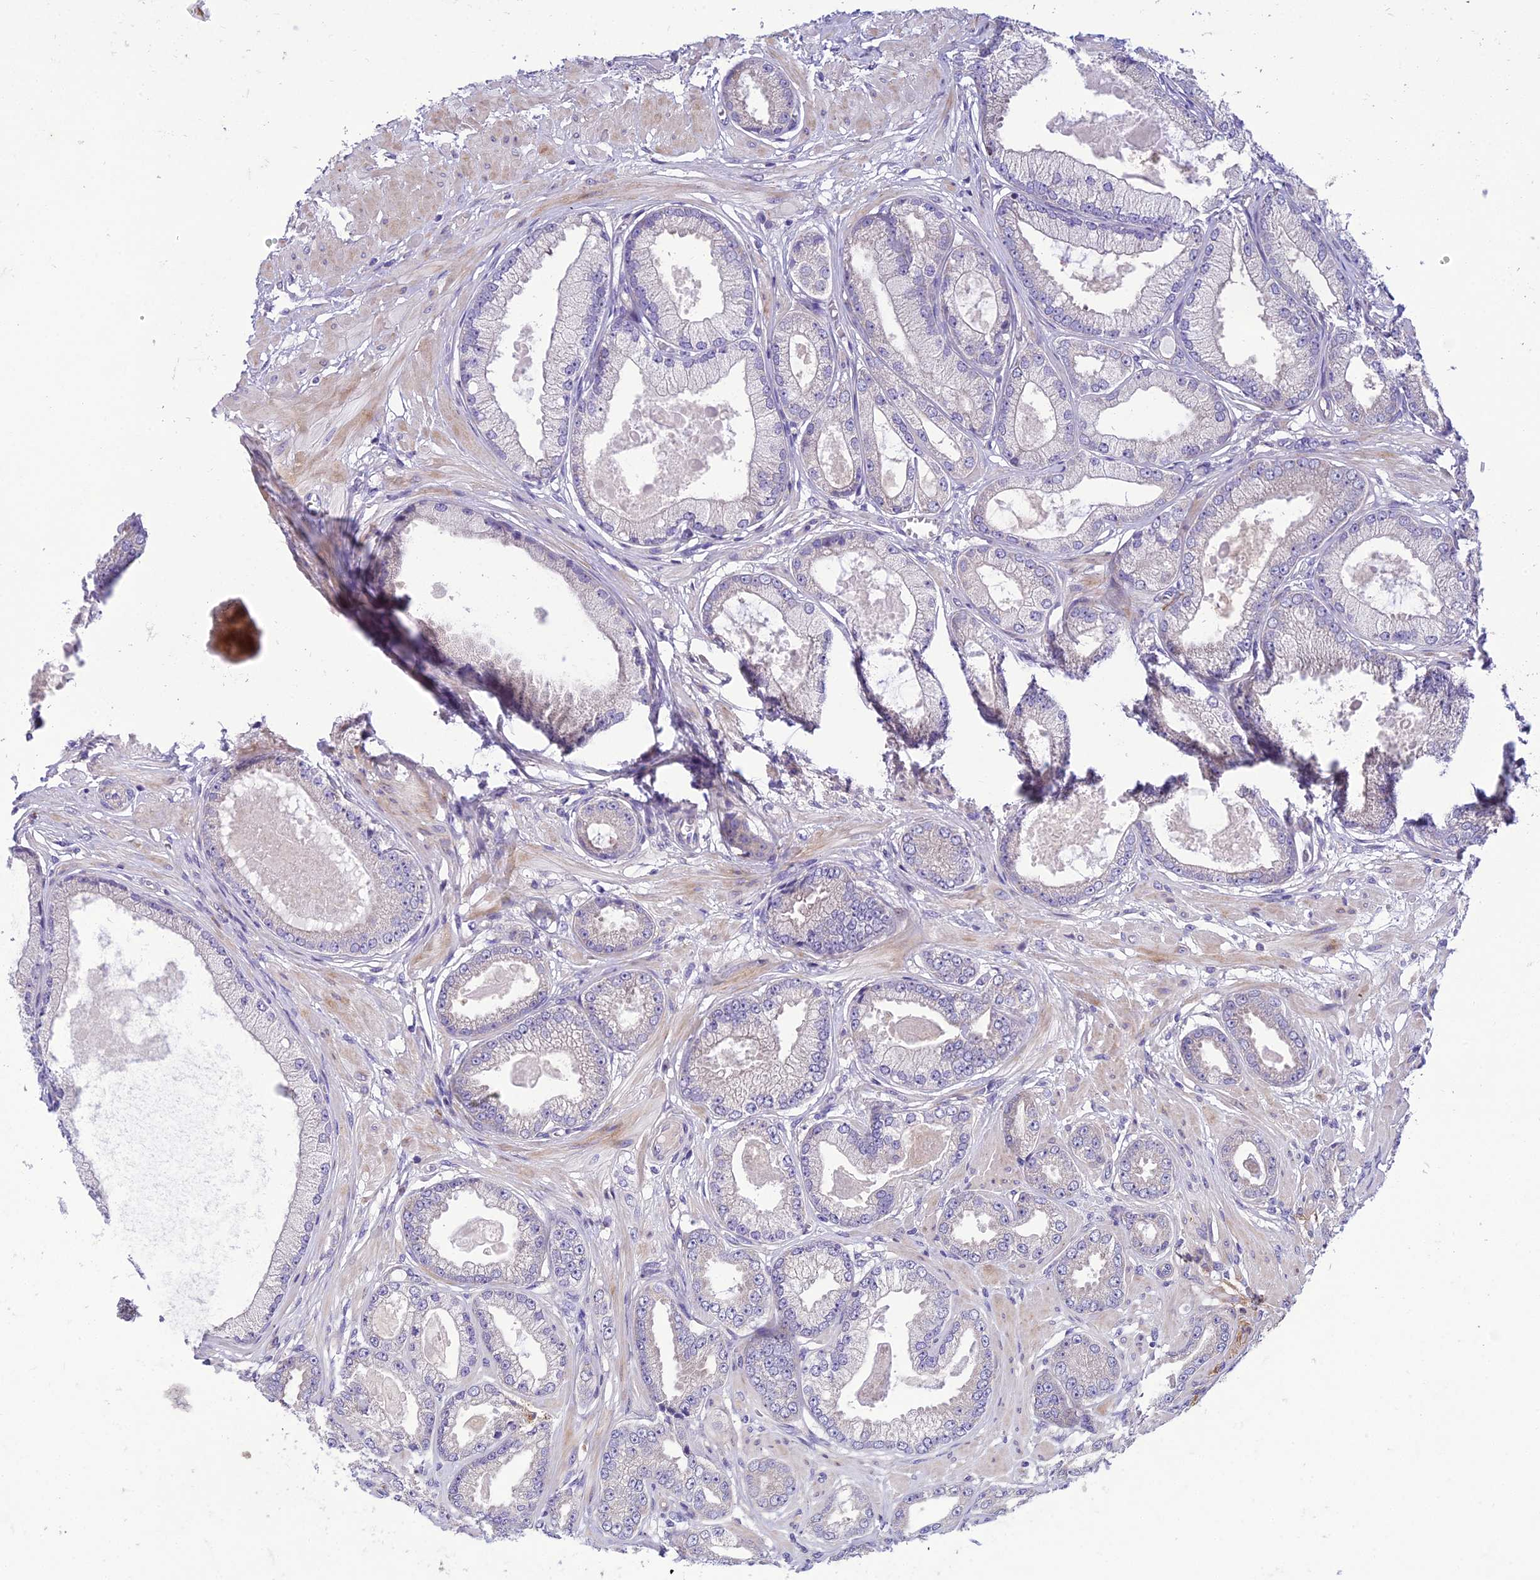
{"staining": {"intensity": "negative", "quantity": "none", "location": "none"}, "tissue": "prostate cancer", "cell_type": "Tumor cells", "image_type": "cancer", "snomed": [{"axis": "morphology", "description": "Adenocarcinoma, Low grade"}, {"axis": "topography", "description": "Prostate"}], "caption": "Image shows no protein expression in tumor cells of prostate cancer (low-grade adenocarcinoma) tissue.", "gene": "ADIPOR2", "patient": {"sex": "male", "age": 64}}